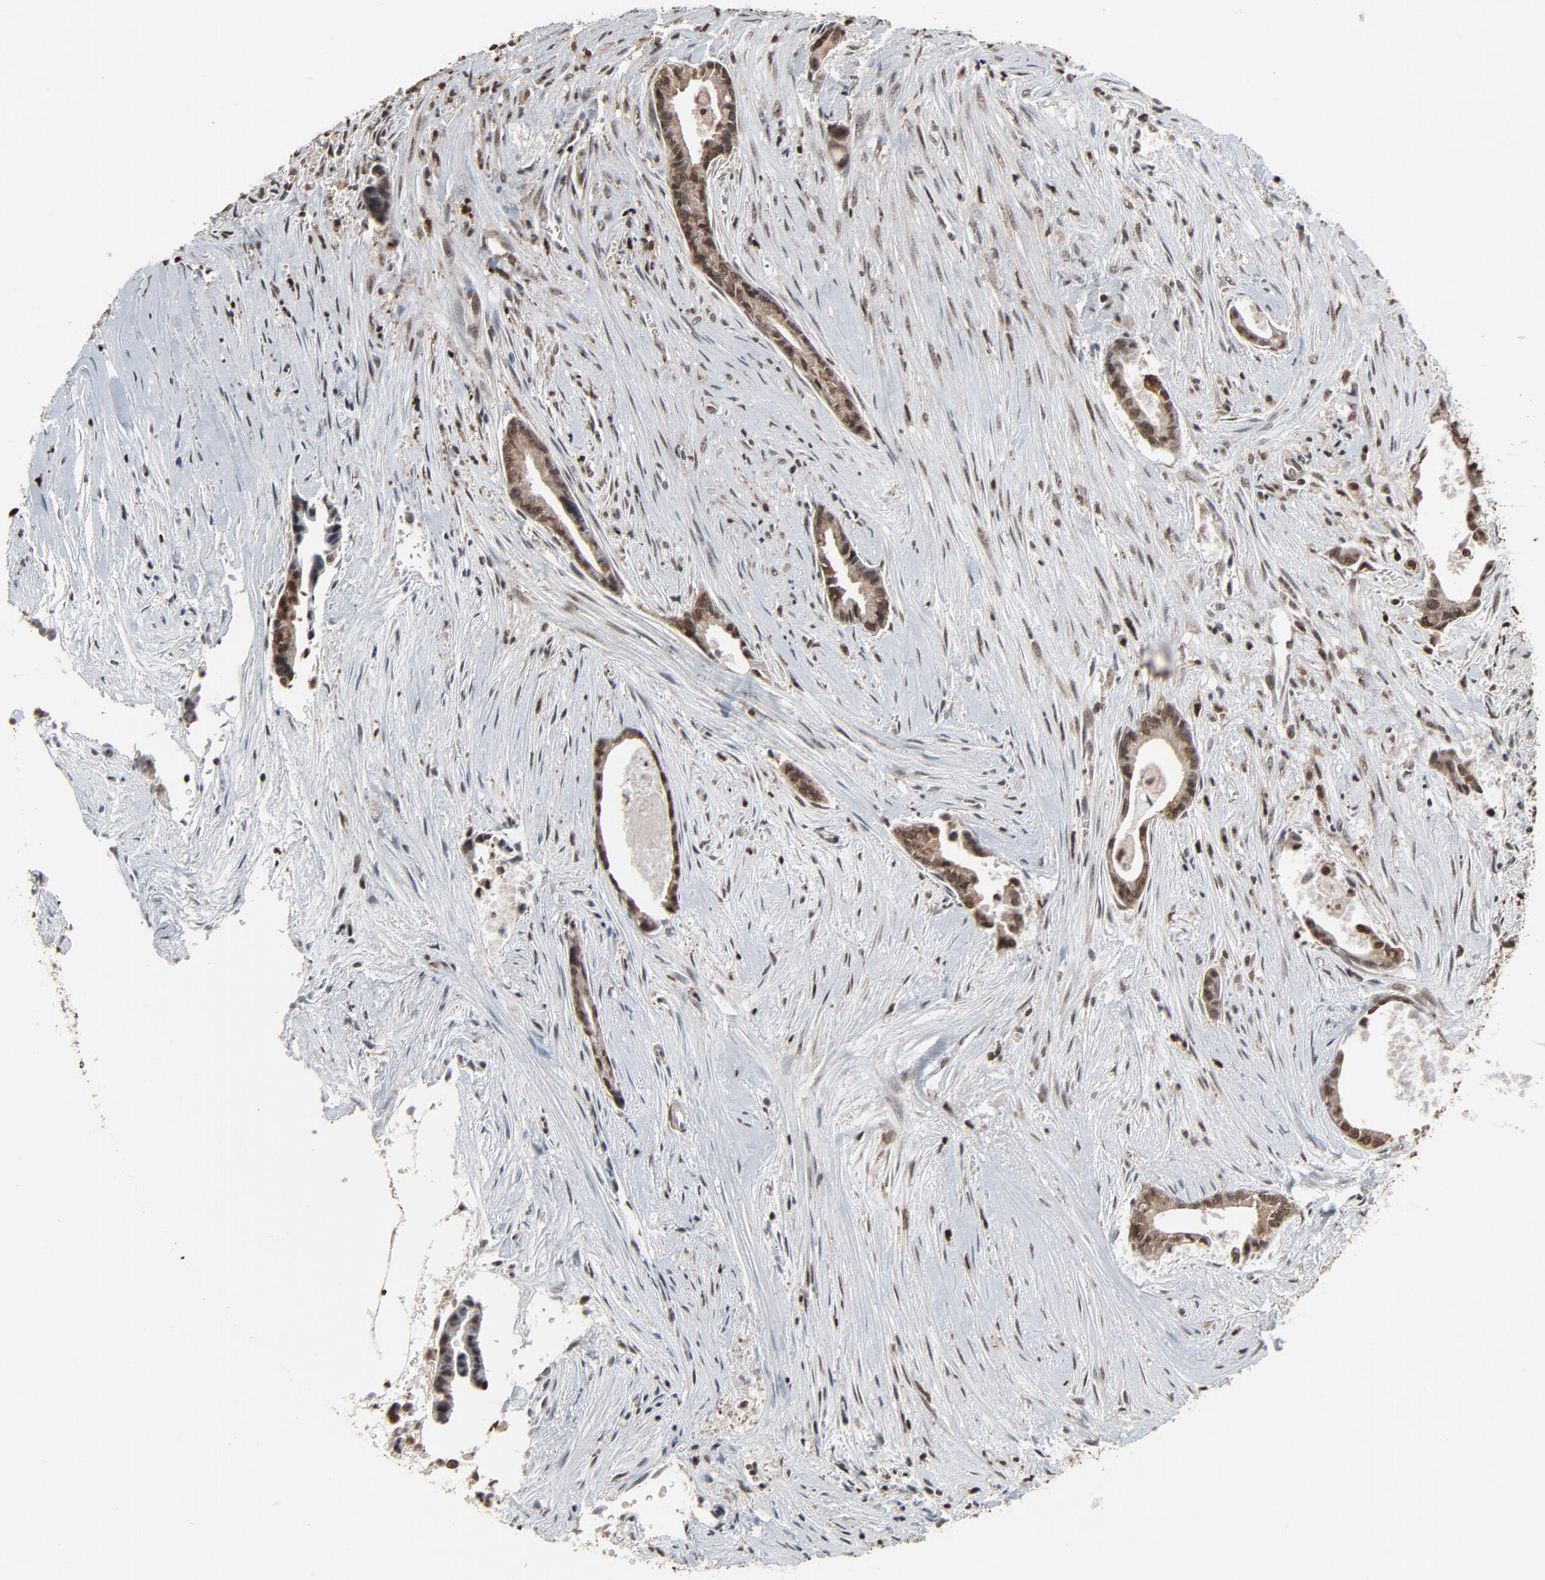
{"staining": {"intensity": "moderate", "quantity": ">75%", "location": "nuclear"}, "tissue": "liver cancer", "cell_type": "Tumor cells", "image_type": "cancer", "snomed": [{"axis": "morphology", "description": "Cholangiocarcinoma"}, {"axis": "topography", "description": "Liver"}], "caption": "Liver cholangiocarcinoma stained for a protein shows moderate nuclear positivity in tumor cells.", "gene": "RPS6KA3", "patient": {"sex": "female", "age": 55}}